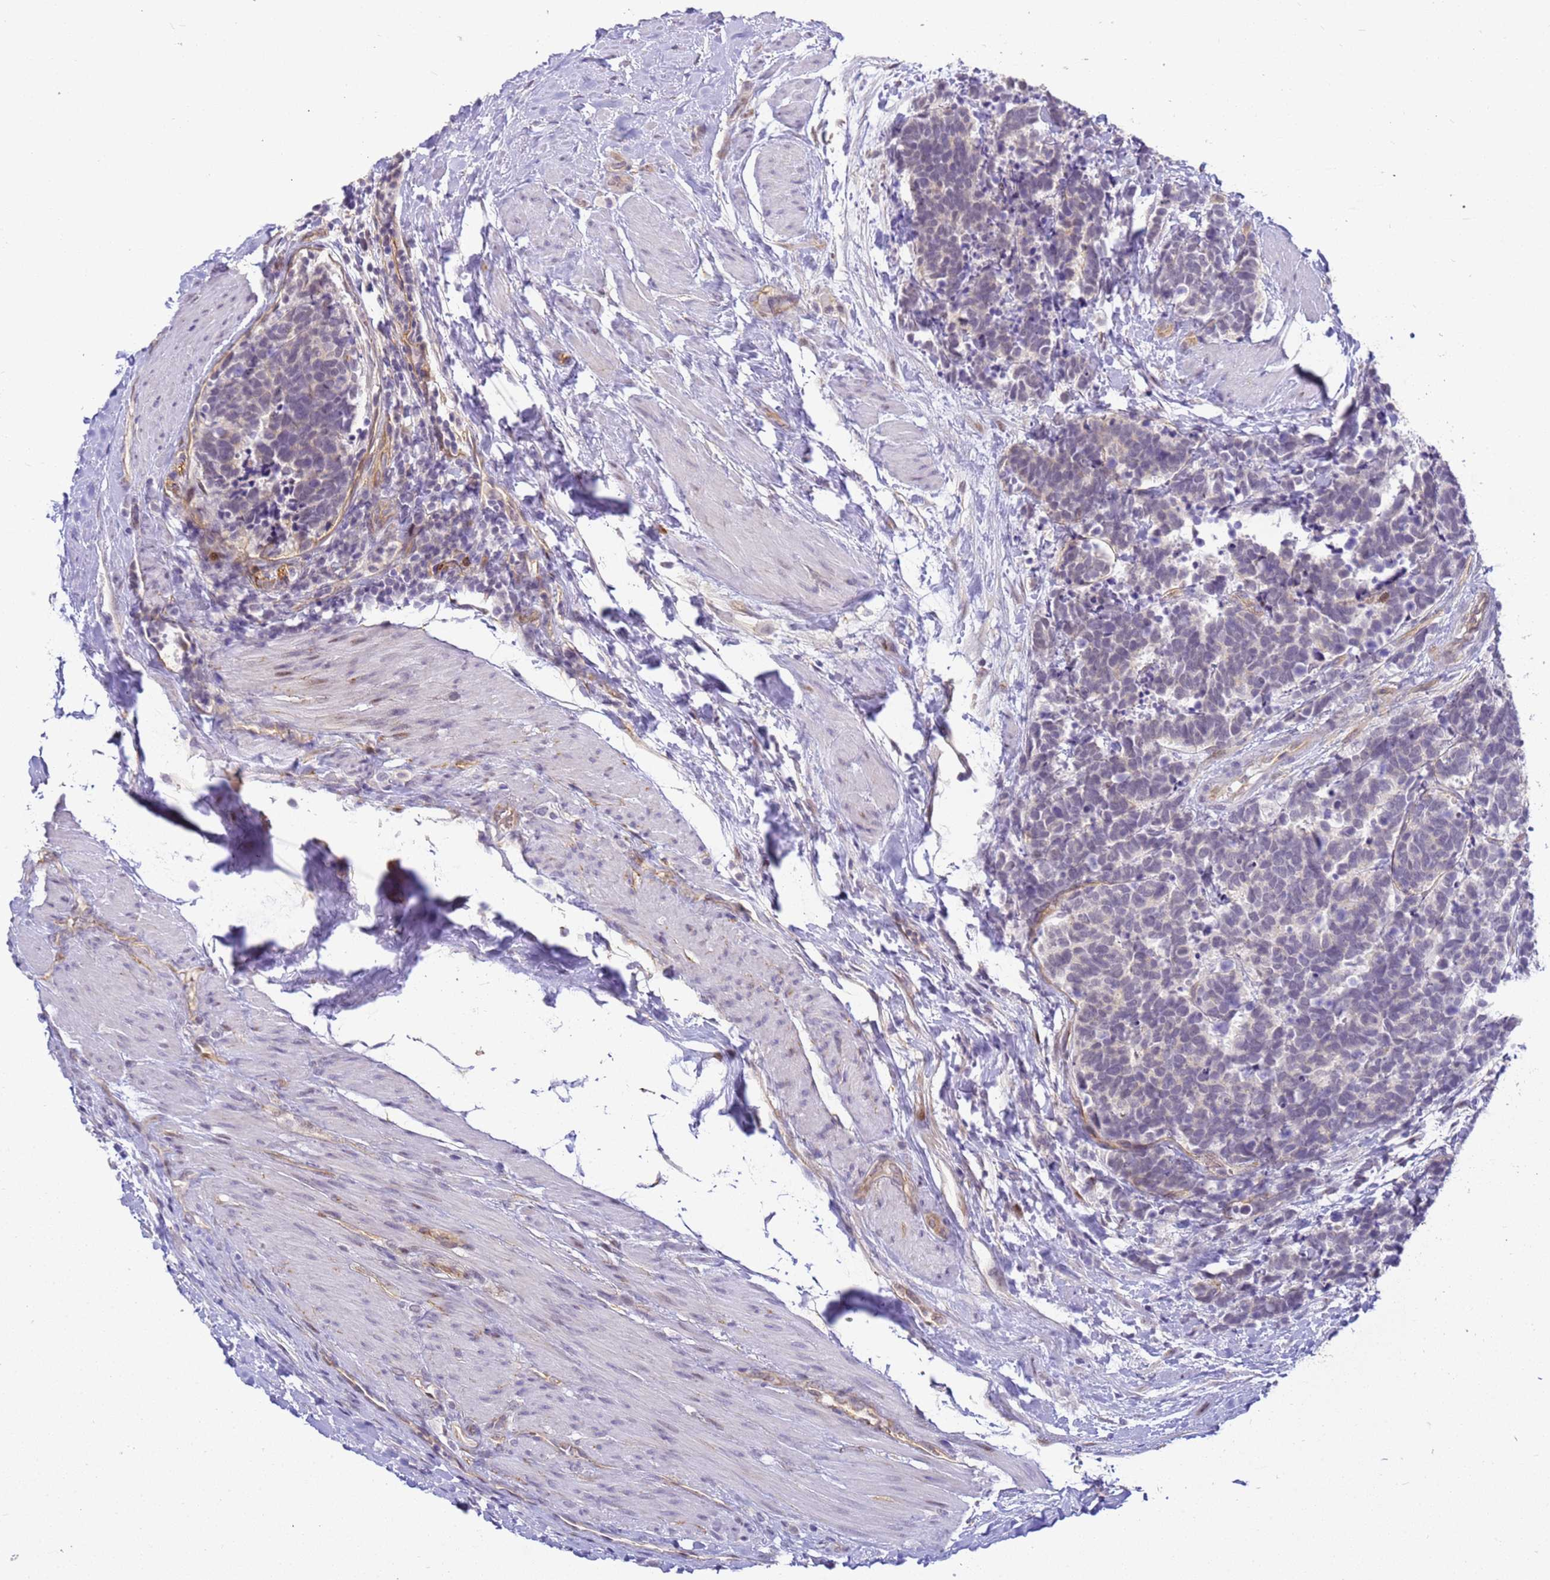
{"staining": {"intensity": "moderate", "quantity": "<25%", "location": "cytoplasmic/membranous"}, "tissue": "carcinoid", "cell_type": "Tumor cells", "image_type": "cancer", "snomed": [{"axis": "morphology", "description": "Carcinoma, NOS"}, {"axis": "morphology", "description": "Carcinoid, malignant, NOS"}, {"axis": "topography", "description": "Prostate"}], "caption": "The photomicrograph demonstrates immunohistochemical staining of carcinoid. There is moderate cytoplasmic/membranous positivity is identified in approximately <25% of tumor cells.", "gene": "GON4L", "patient": {"sex": "male", "age": 57}}